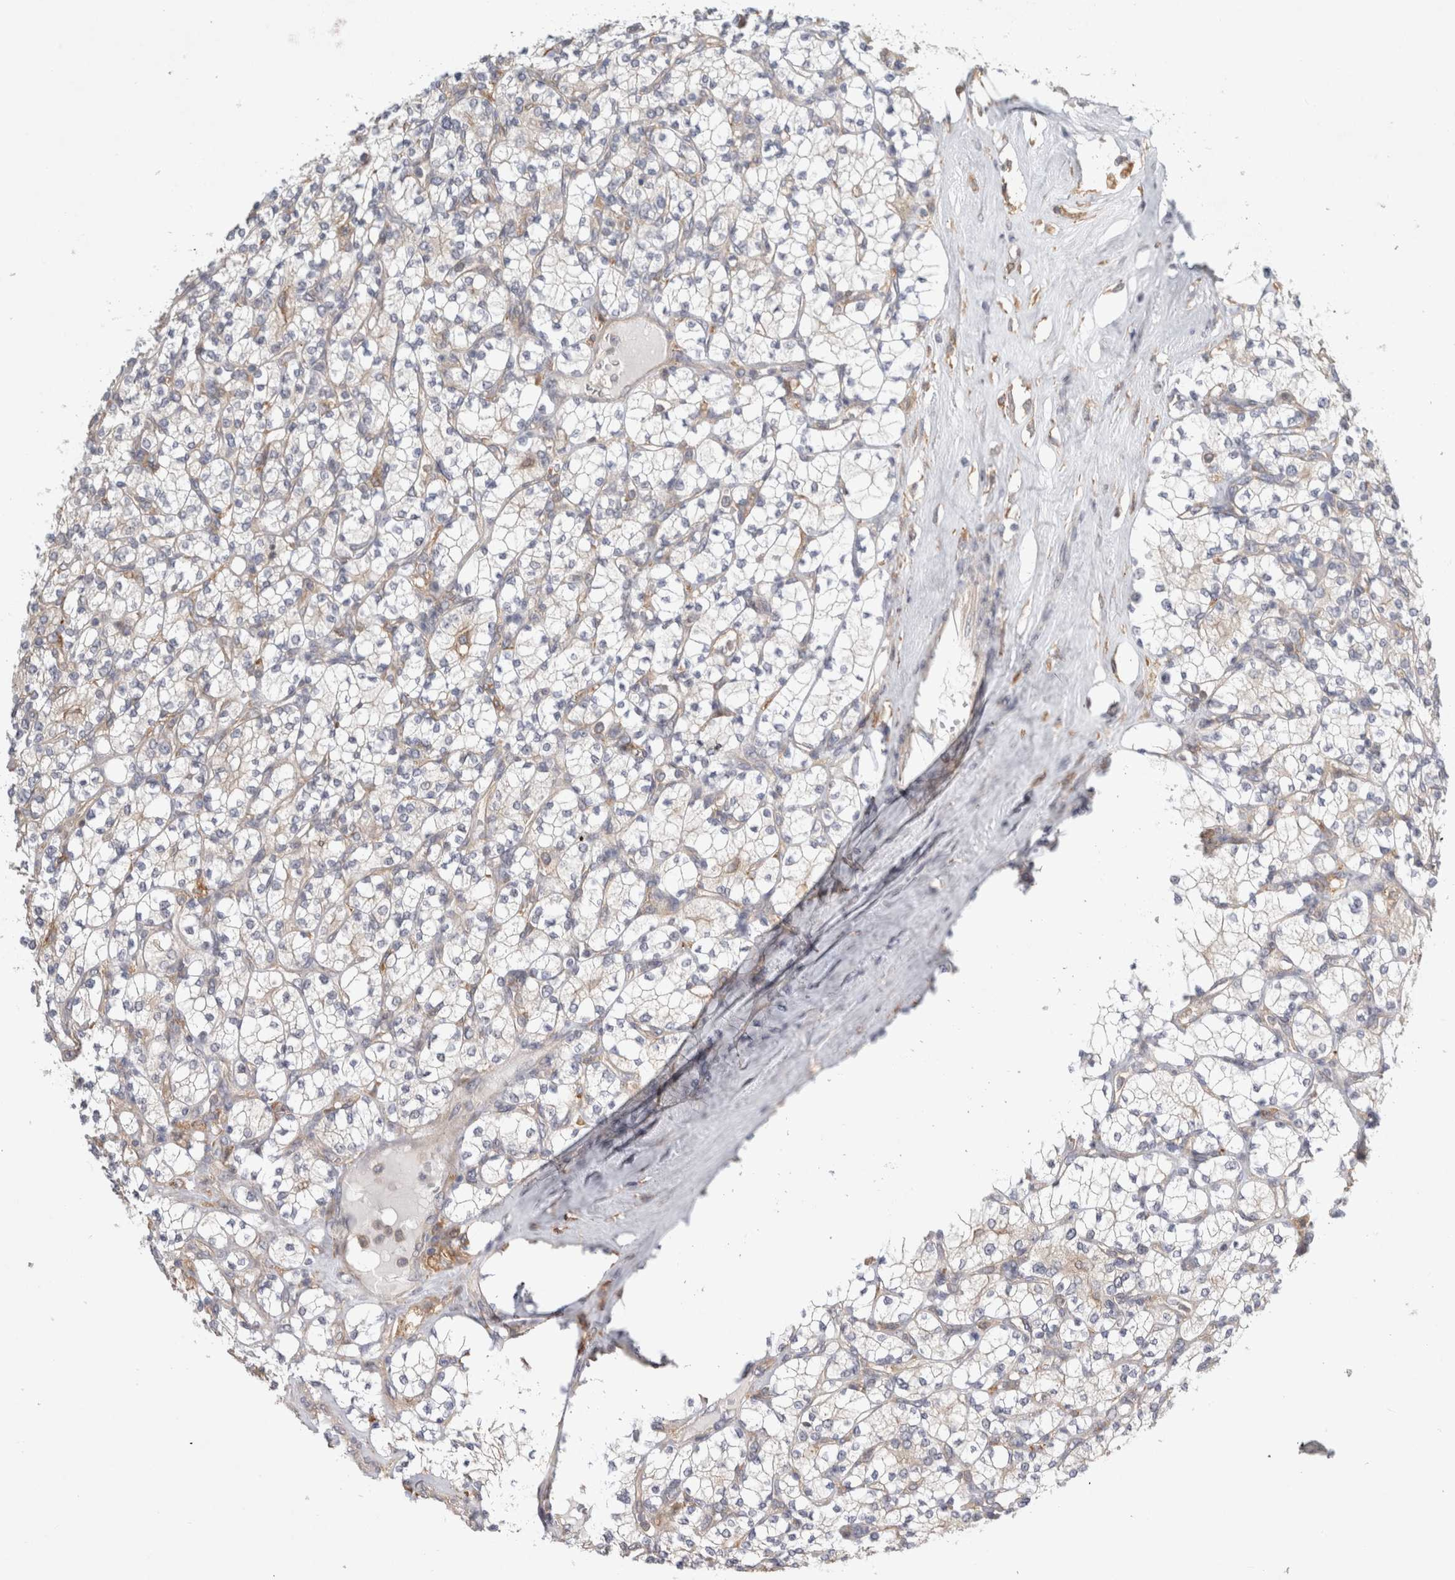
{"staining": {"intensity": "negative", "quantity": "none", "location": "none"}, "tissue": "renal cancer", "cell_type": "Tumor cells", "image_type": "cancer", "snomed": [{"axis": "morphology", "description": "Adenocarcinoma, NOS"}, {"axis": "topography", "description": "Kidney"}], "caption": "This is a photomicrograph of immunohistochemistry (IHC) staining of renal adenocarcinoma, which shows no positivity in tumor cells.", "gene": "CDCA7L", "patient": {"sex": "male", "age": 77}}